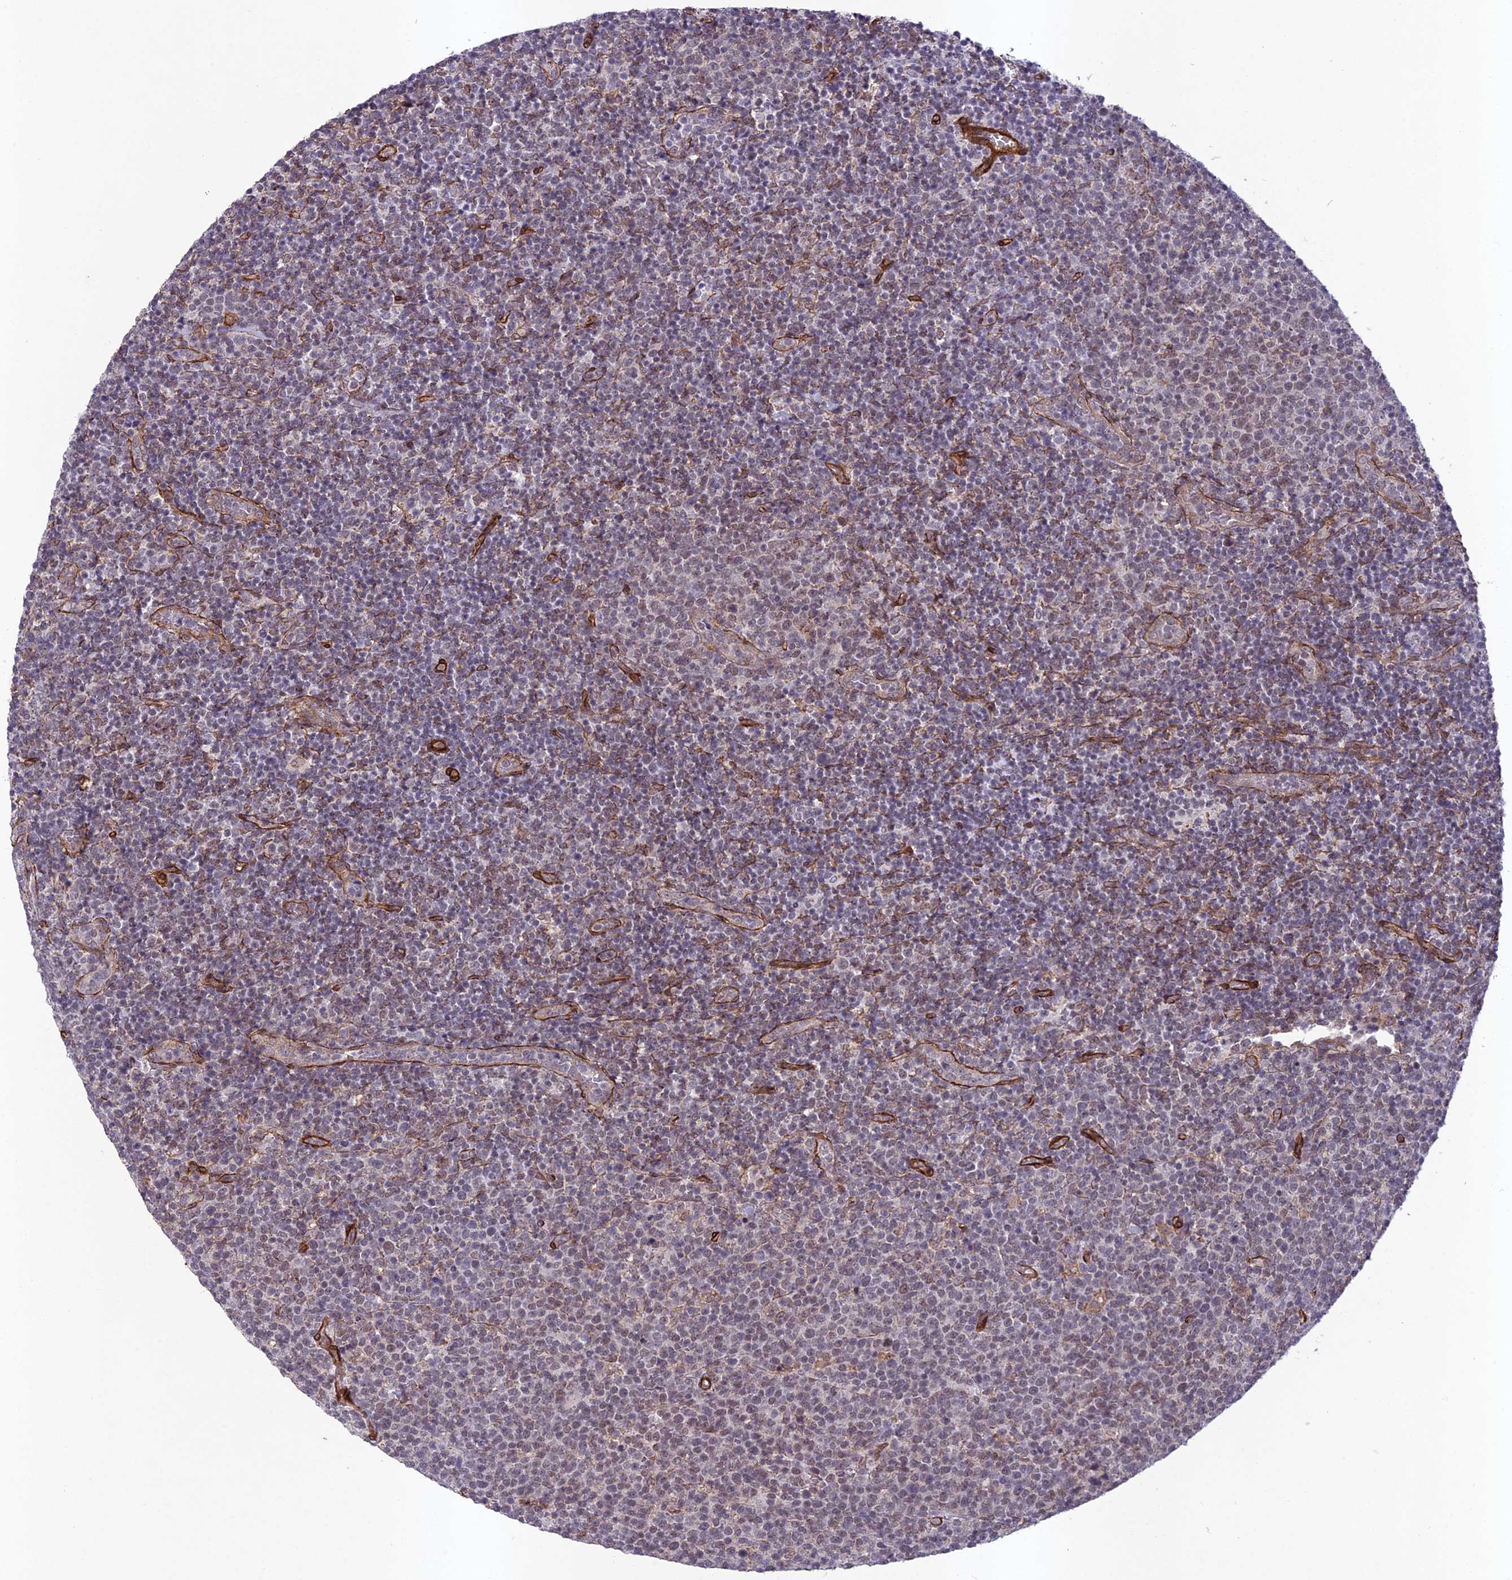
{"staining": {"intensity": "negative", "quantity": "none", "location": "none"}, "tissue": "lymphoma", "cell_type": "Tumor cells", "image_type": "cancer", "snomed": [{"axis": "morphology", "description": "Malignant lymphoma, non-Hodgkin's type, High grade"}, {"axis": "topography", "description": "Lymph node"}], "caption": "DAB (3,3'-diaminobenzidine) immunohistochemical staining of malignant lymphoma, non-Hodgkin's type (high-grade) demonstrates no significant staining in tumor cells.", "gene": "TNS1", "patient": {"sex": "male", "age": 61}}